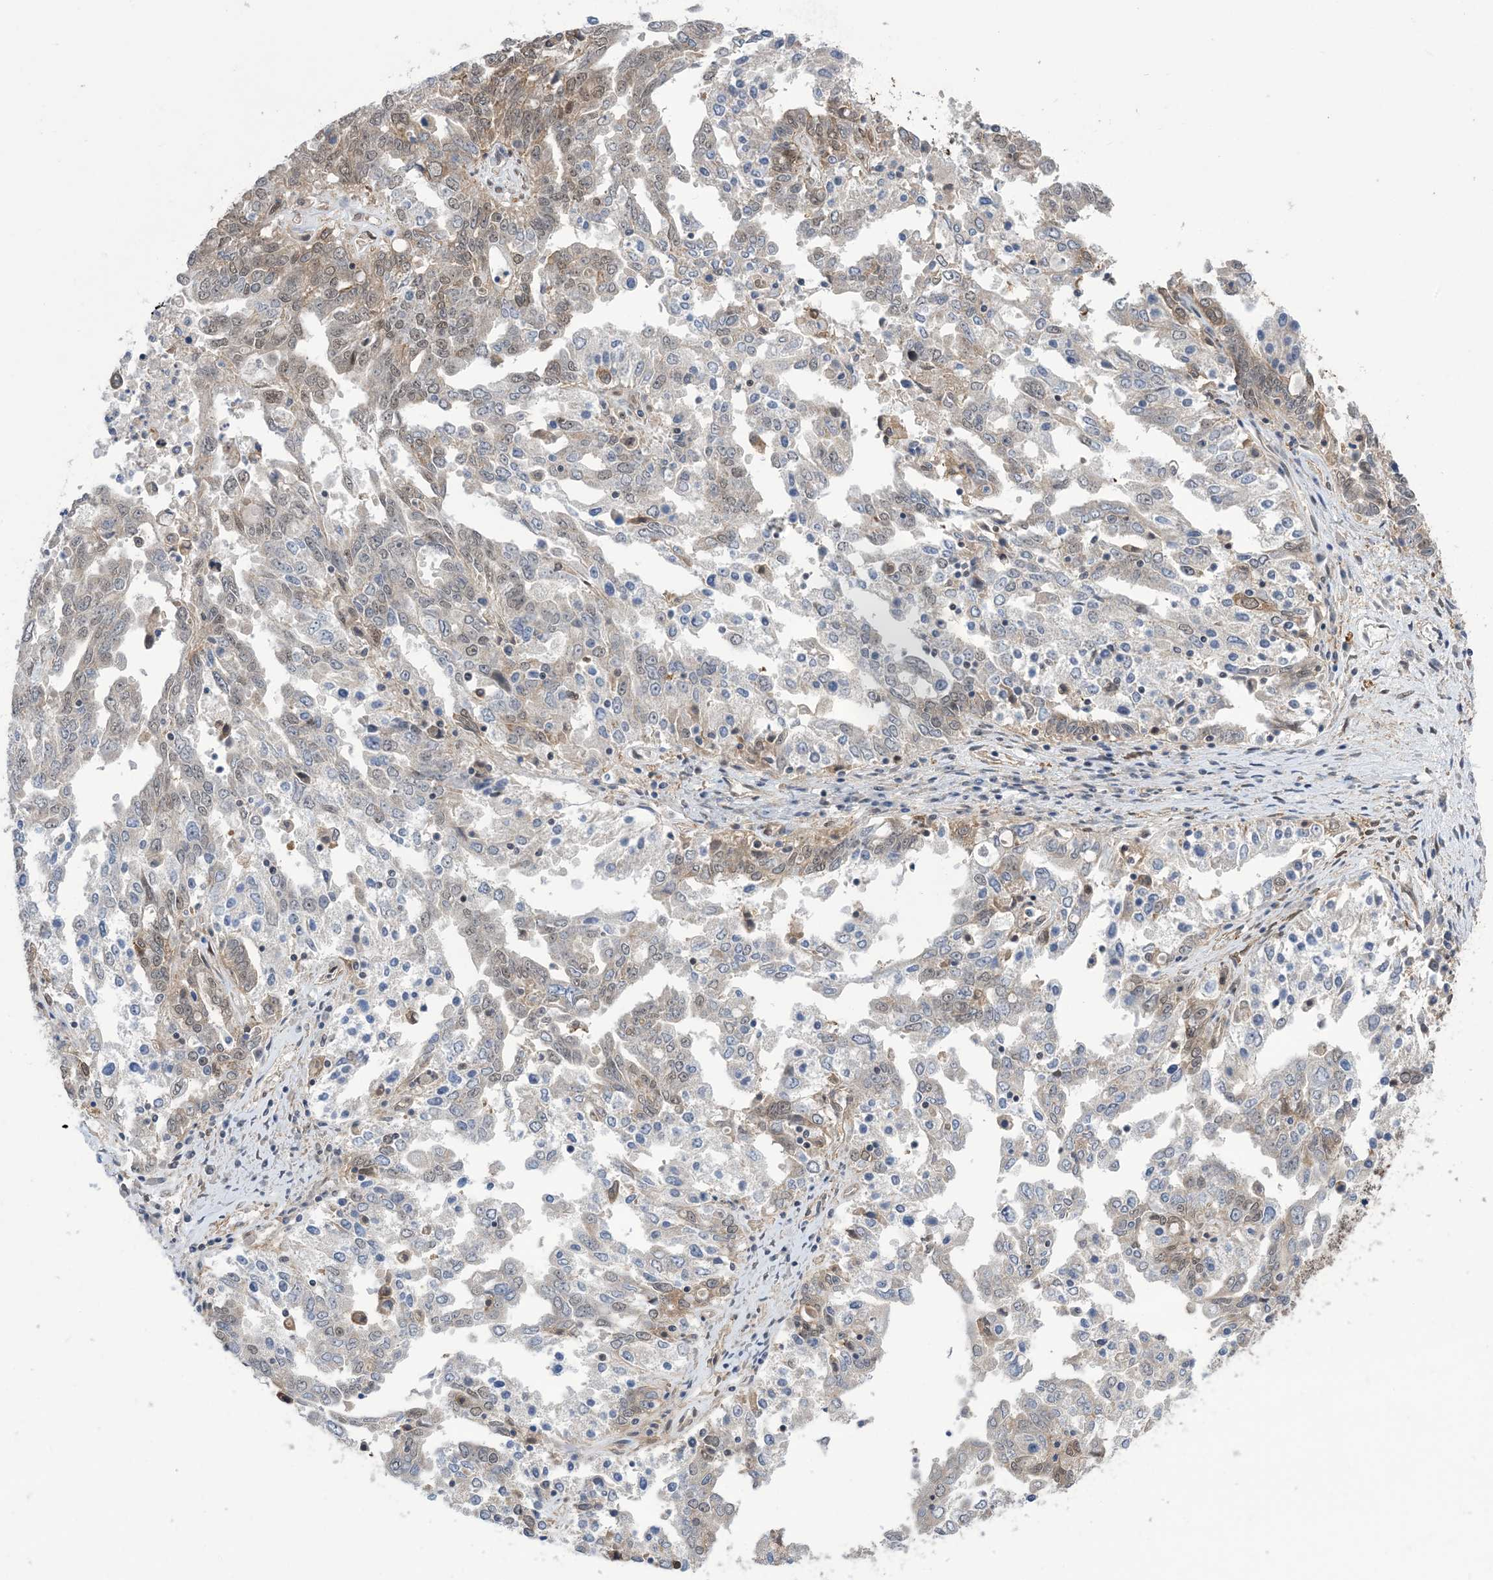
{"staining": {"intensity": "moderate", "quantity": "<25%", "location": "cytoplasmic/membranous"}, "tissue": "ovarian cancer", "cell_type": "Tumor cells", "image_type": "cancer", "snomed": [{"axis": "morphology", "description": "Carcinoma, endometroid"}, {"axis": "topography", "description": "Ovary"}], "caption": "Ovarian cancer was stained to show a protein in brown. There is low levels of moderate cytoplasmic/membranous staining in approximately <25% of tumor cells.", "gene": "ZNF8", "patient": {"sex": "female", "age": 62}}